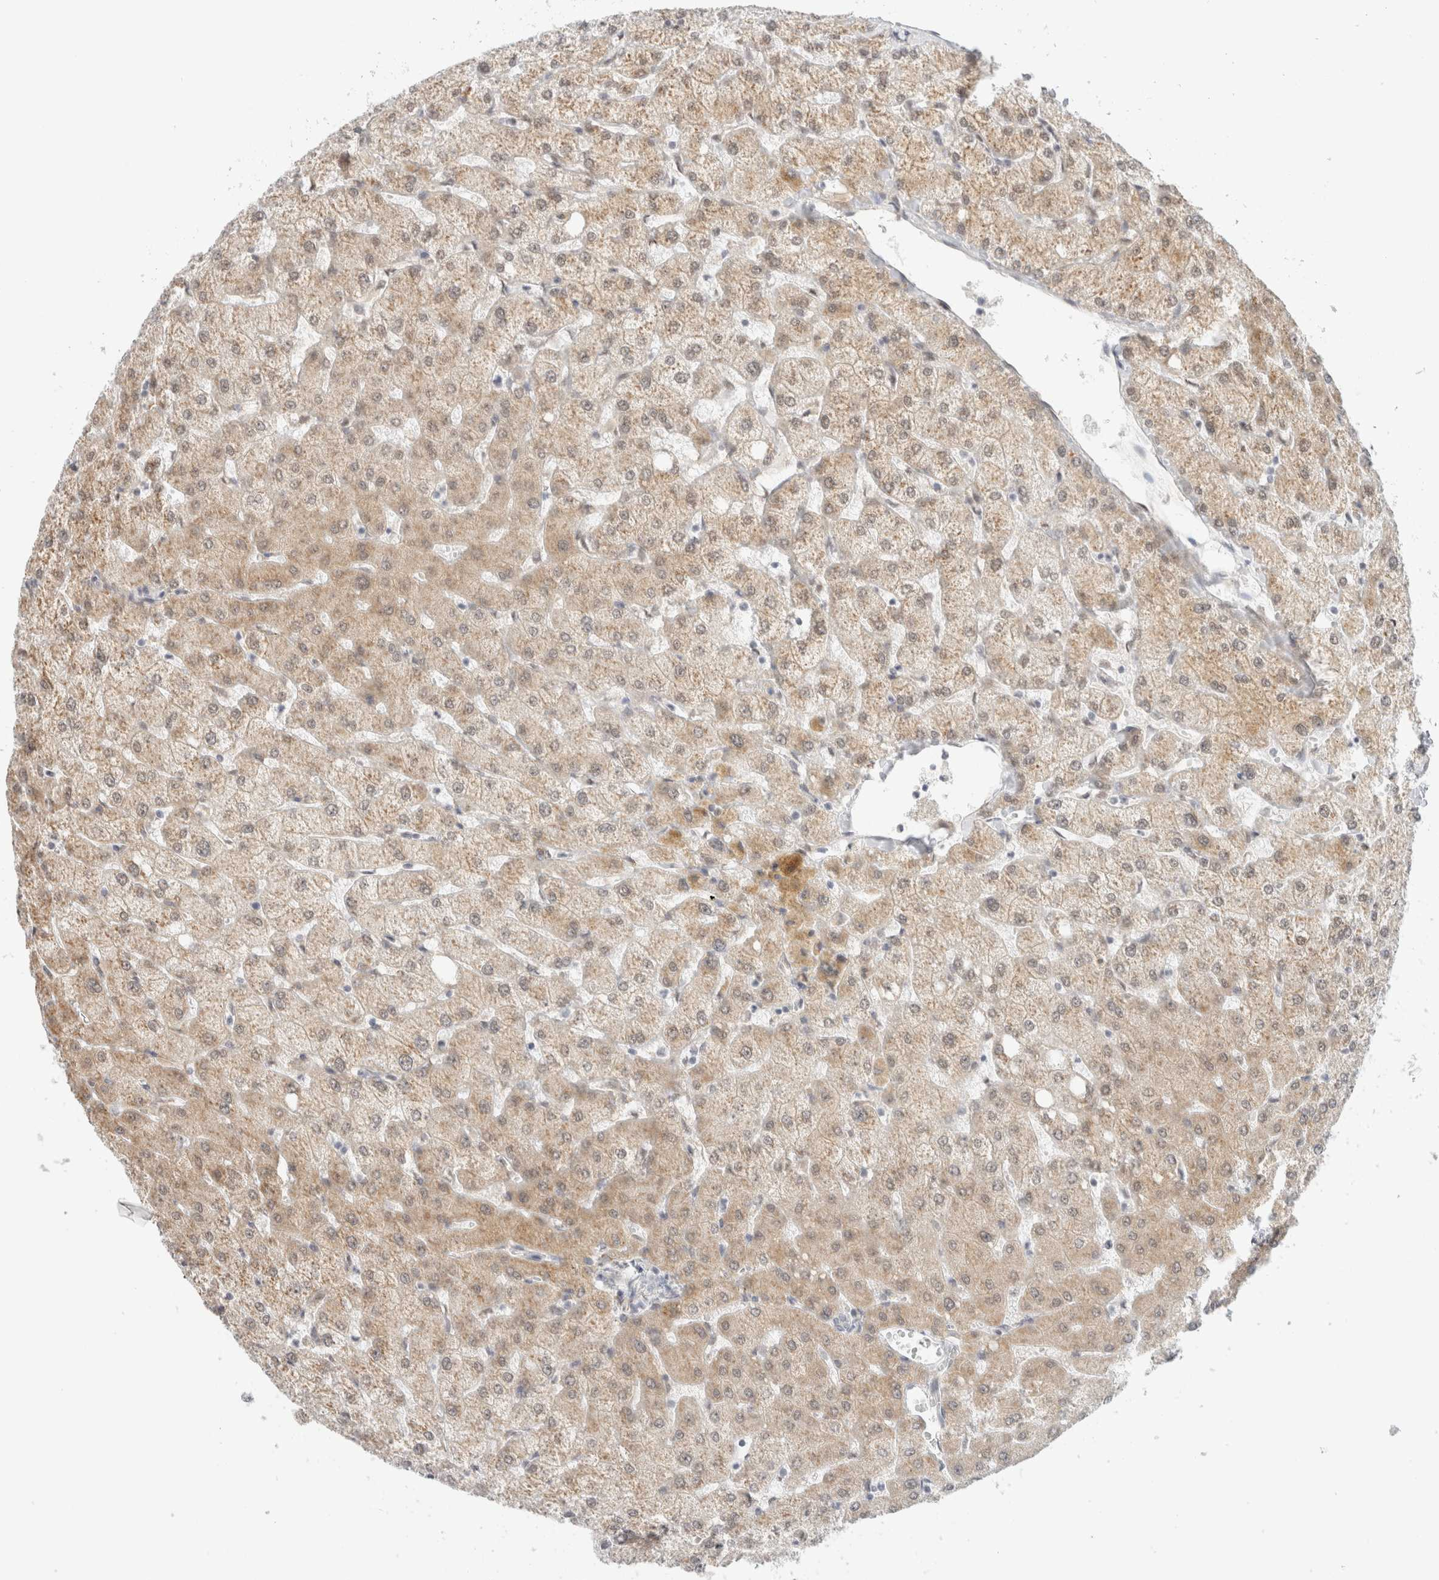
{"staining": {"intensity": "negative", "quantity": "none", "location": "none"}, "tissue": "liver", "cell_type": "Cholangiocytes", "image_type": "normal", "snomed": [{"axis": "morphology", "description": "Normal tissue, NOS"}, {"axis": "topography", "description": "Liver"}], "caption": "Immunohistochemistry of benign liver shows no positivity in cholangiocytes.", "gene": "HDLBP", "patient": {"sex": "female", "age": 54}}